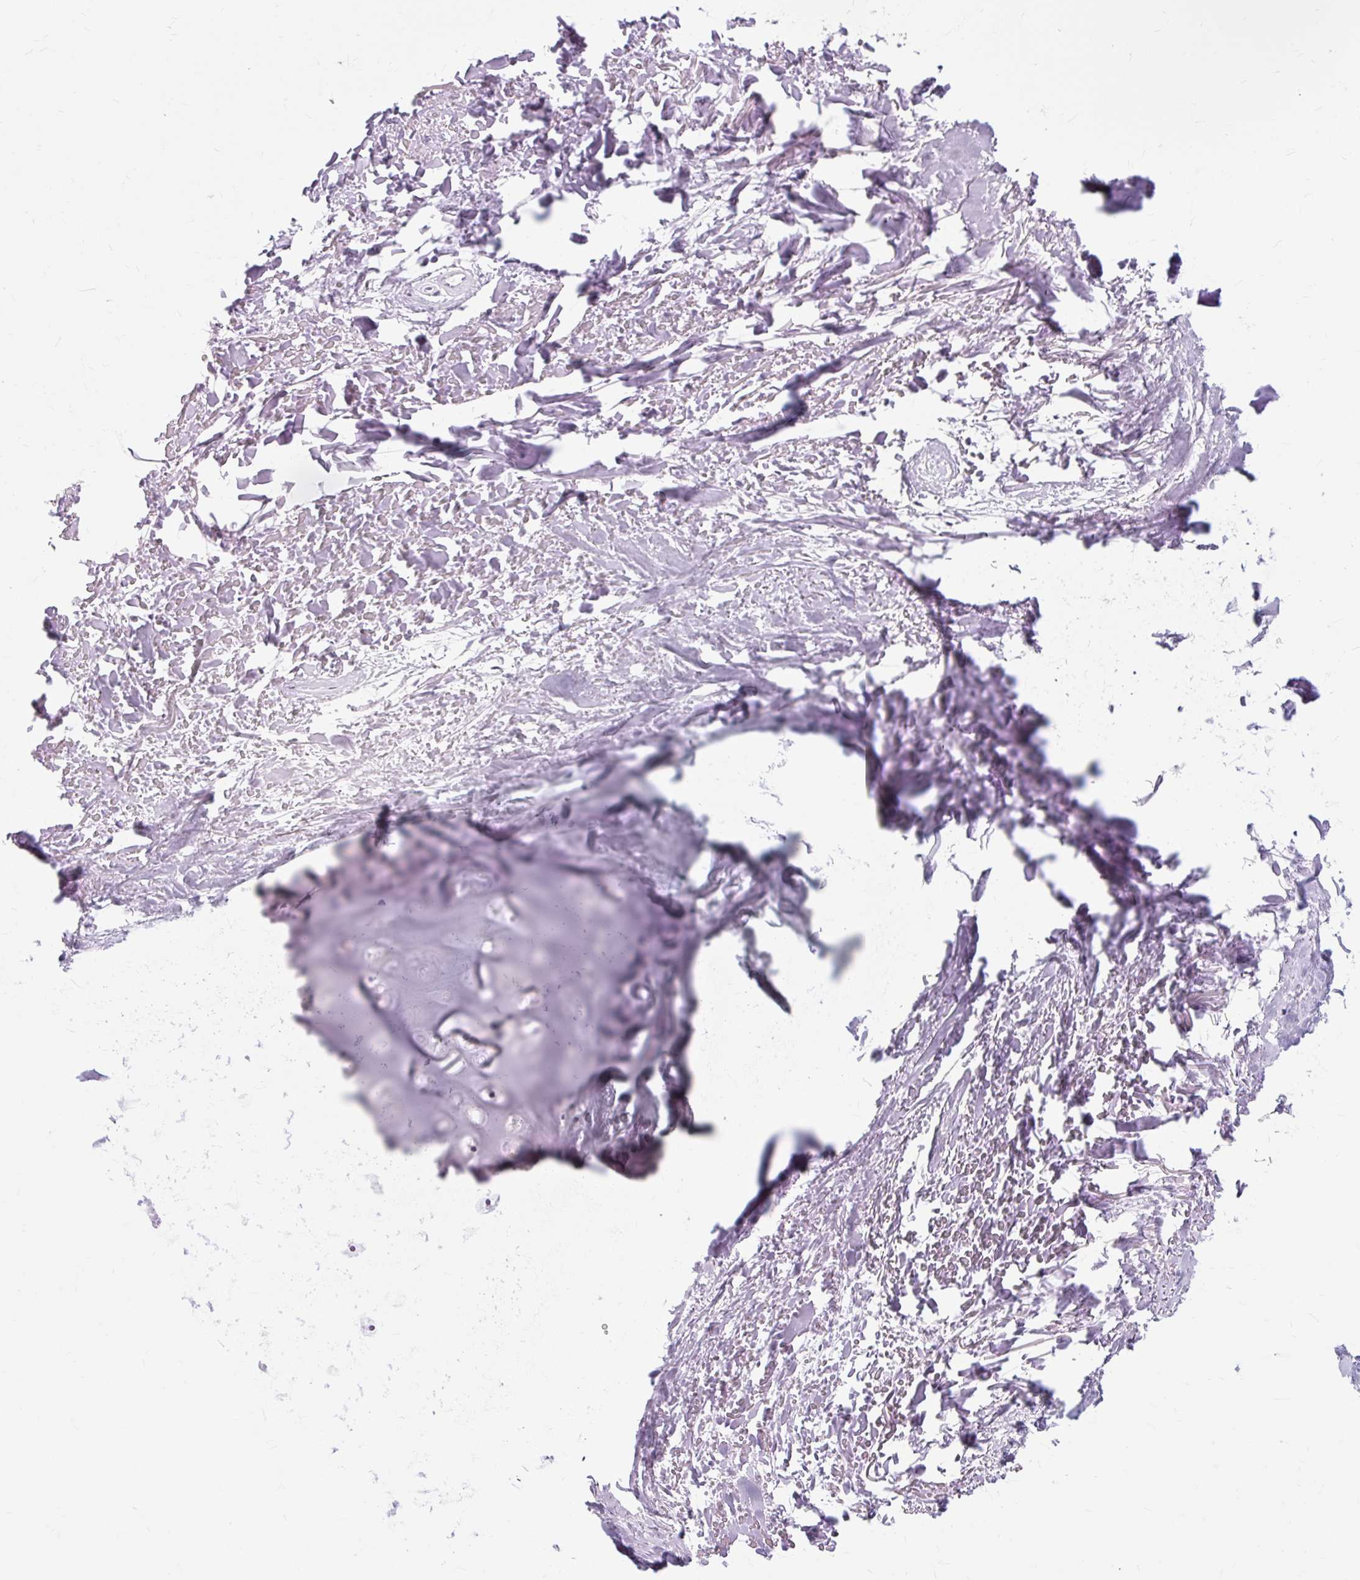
{"staining": {"intensity": "negative", "quantity": "none", "location": "none"}, "tissue": "adipose tissue", "cell_type": "Adipocytes", "image_type": "normal", "snomed": [{"axis": "morphology", "description": "Normal tissue, NOS"}, {"axis": "topography", "description": "Cartilage tissue"}], "caption": "This is an immunohistochemistry (IHC) photomicrograph of normal human adipose tissue. There is no staining in adipocytes.", "gene": "ZNF35", "patient": {"sex": "male", "age": 57}}